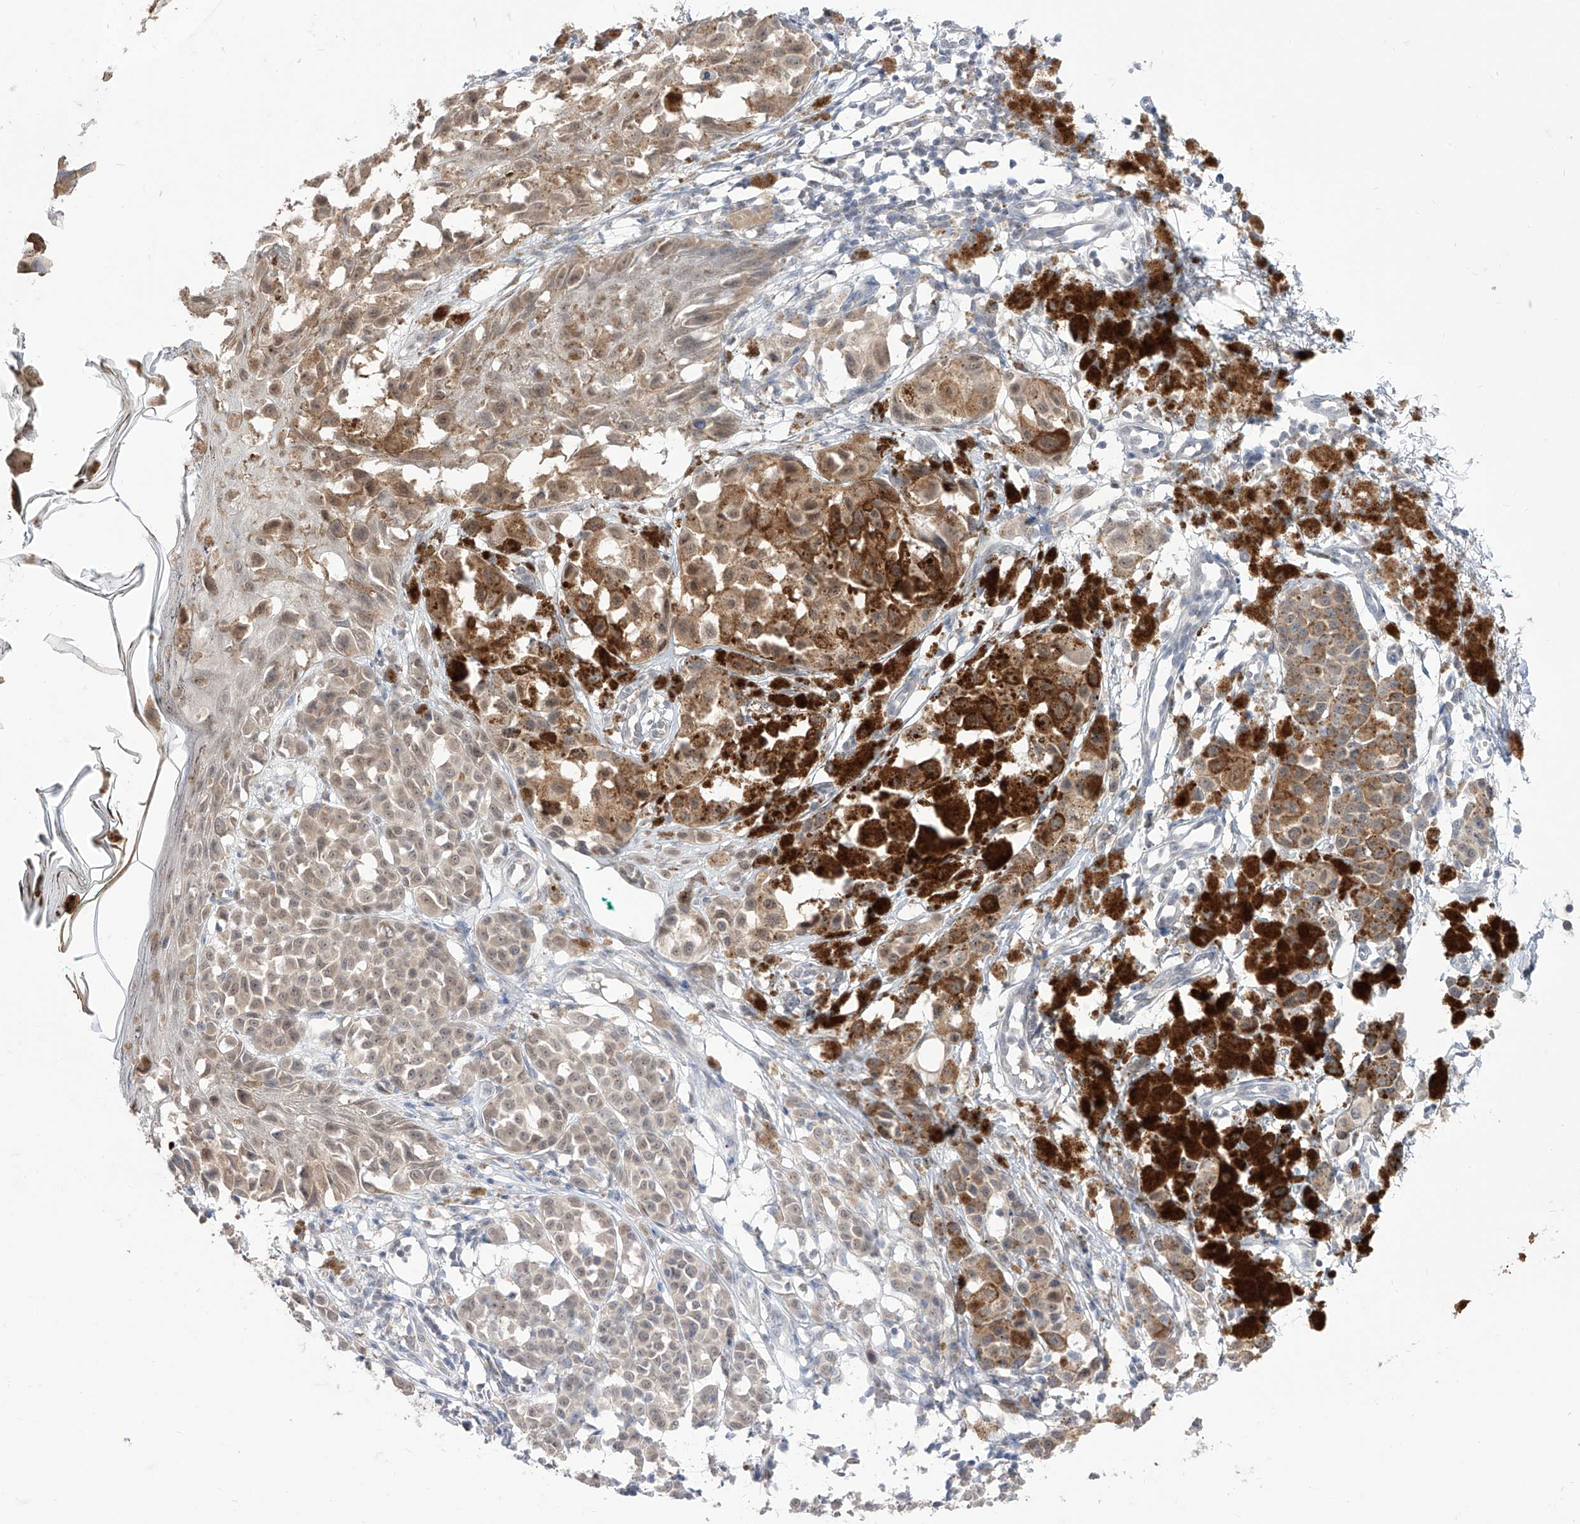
{"staining": {"intensity": "weak", "quantity": "25%-75%", "location": "cytoplasmic/membranous"}, "tissue": "melanoma", "cell_type": "Tumor cells", "image_type": "cancer", "snomed": [{"axis": "morphology", "description": "Malignant melanoma, NOS"}, {"axis": "topography", "description": "Skin of leg"}], "caption": "Malignant melanoma was stained to show a protein in brown. There is low levels of weak cytoplasmic/membranous staining in approximately 25%-75% of tumor cells. (DAB IHC with brightfield microscopy, high magnification).", "gene": "BROX", "patient": {"sex": "female", "age": 72}}